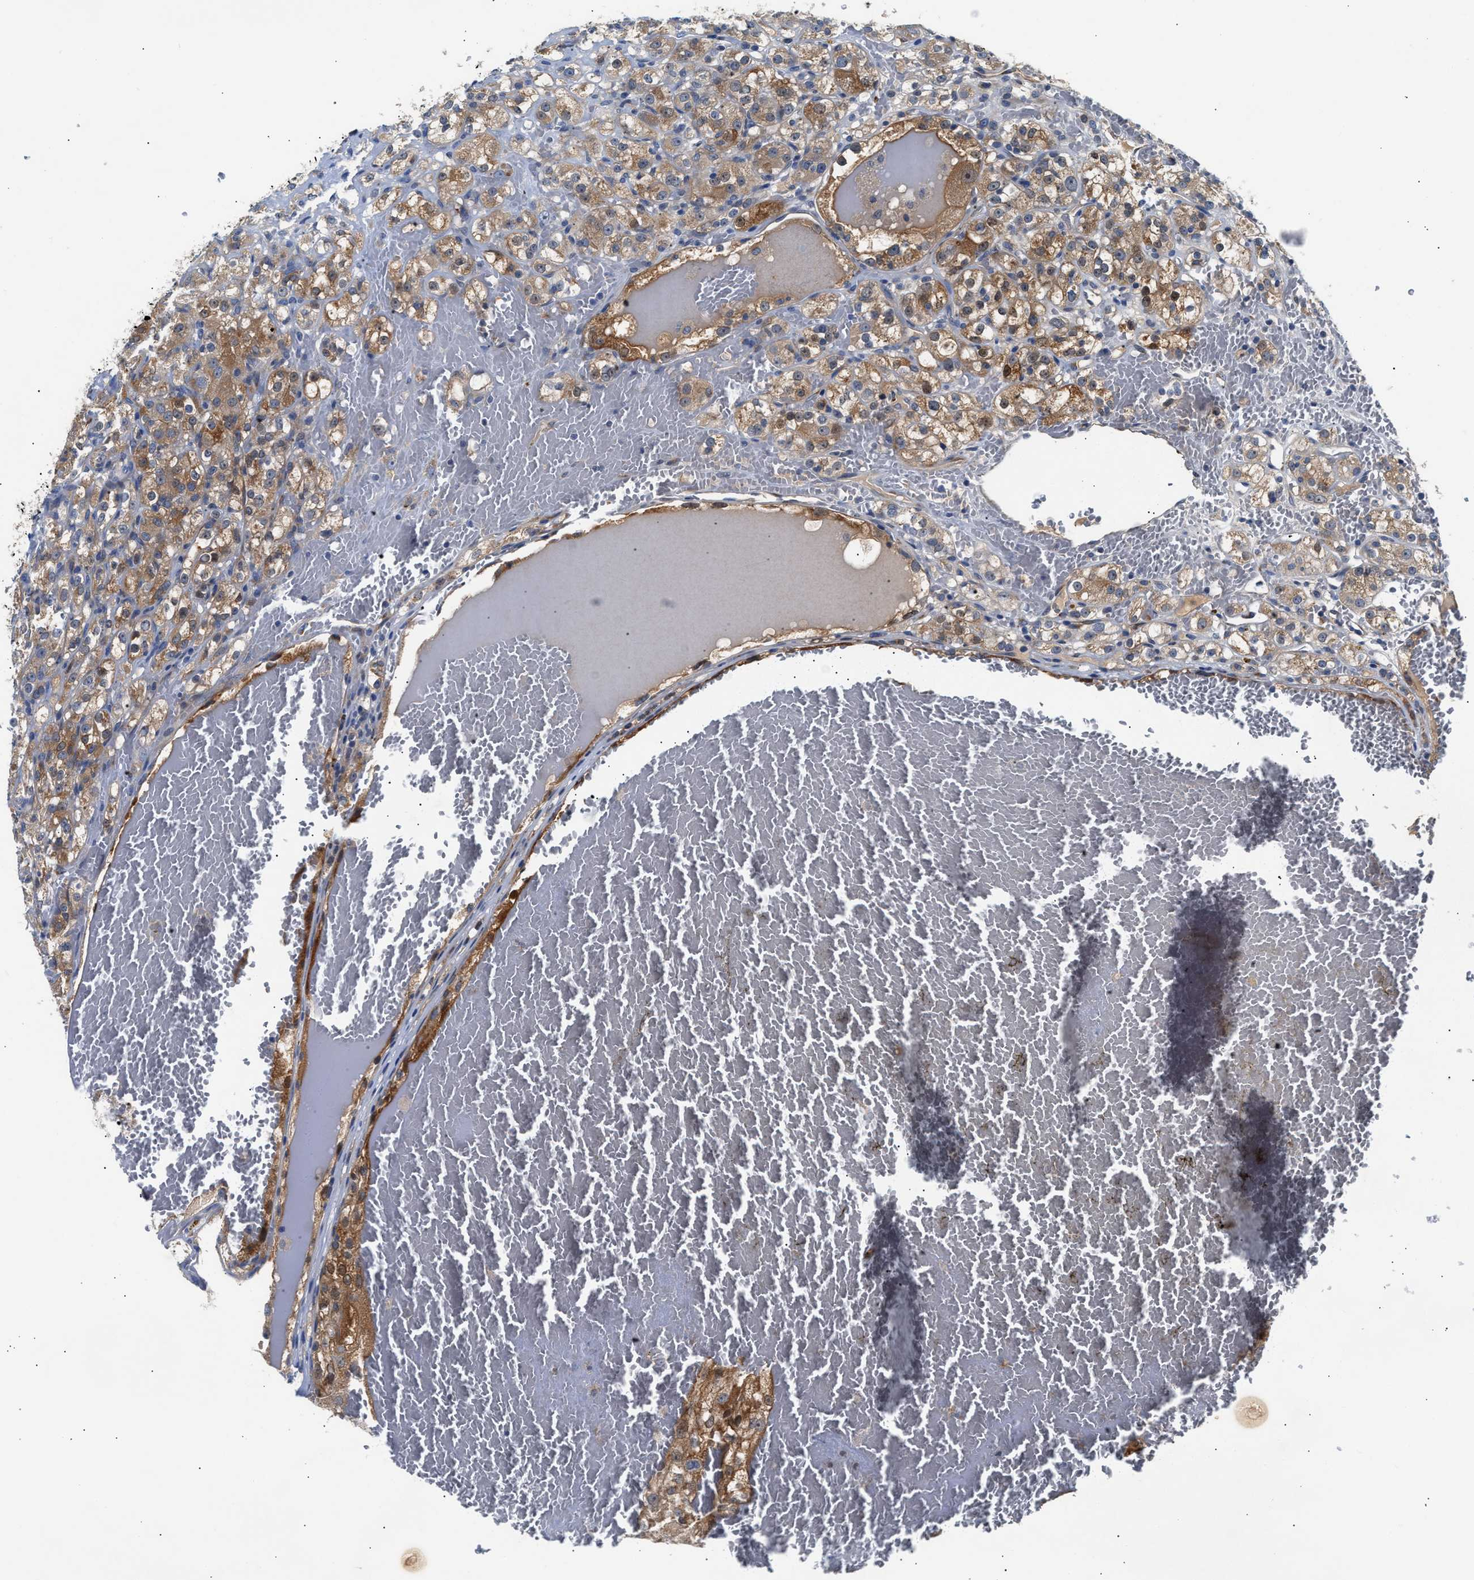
{"staining": {"intensity": "moderate", "quantity": ">75%", "location": "cytoplasmic/membranous"}, "tissue": "renal cancer", "cell_type": "Tumor cells", "image_type": "cancer", "snomed": [{"axis": "morphology", "description": "Normal tissue, NOS"}, {"axis": "morphology", "description": "Adenocarcinoma, NOS"}, {"axis": "topography", "description": "Kidney"}], "caption": "Protein analysis of adenocarcinoma (renal) tissue reveals moderate cytoplasmic/membranous staining in approximately >75% of tumor cells.", "gene": "CCDC146", "patient": {"sex": "male", "age": 61}}